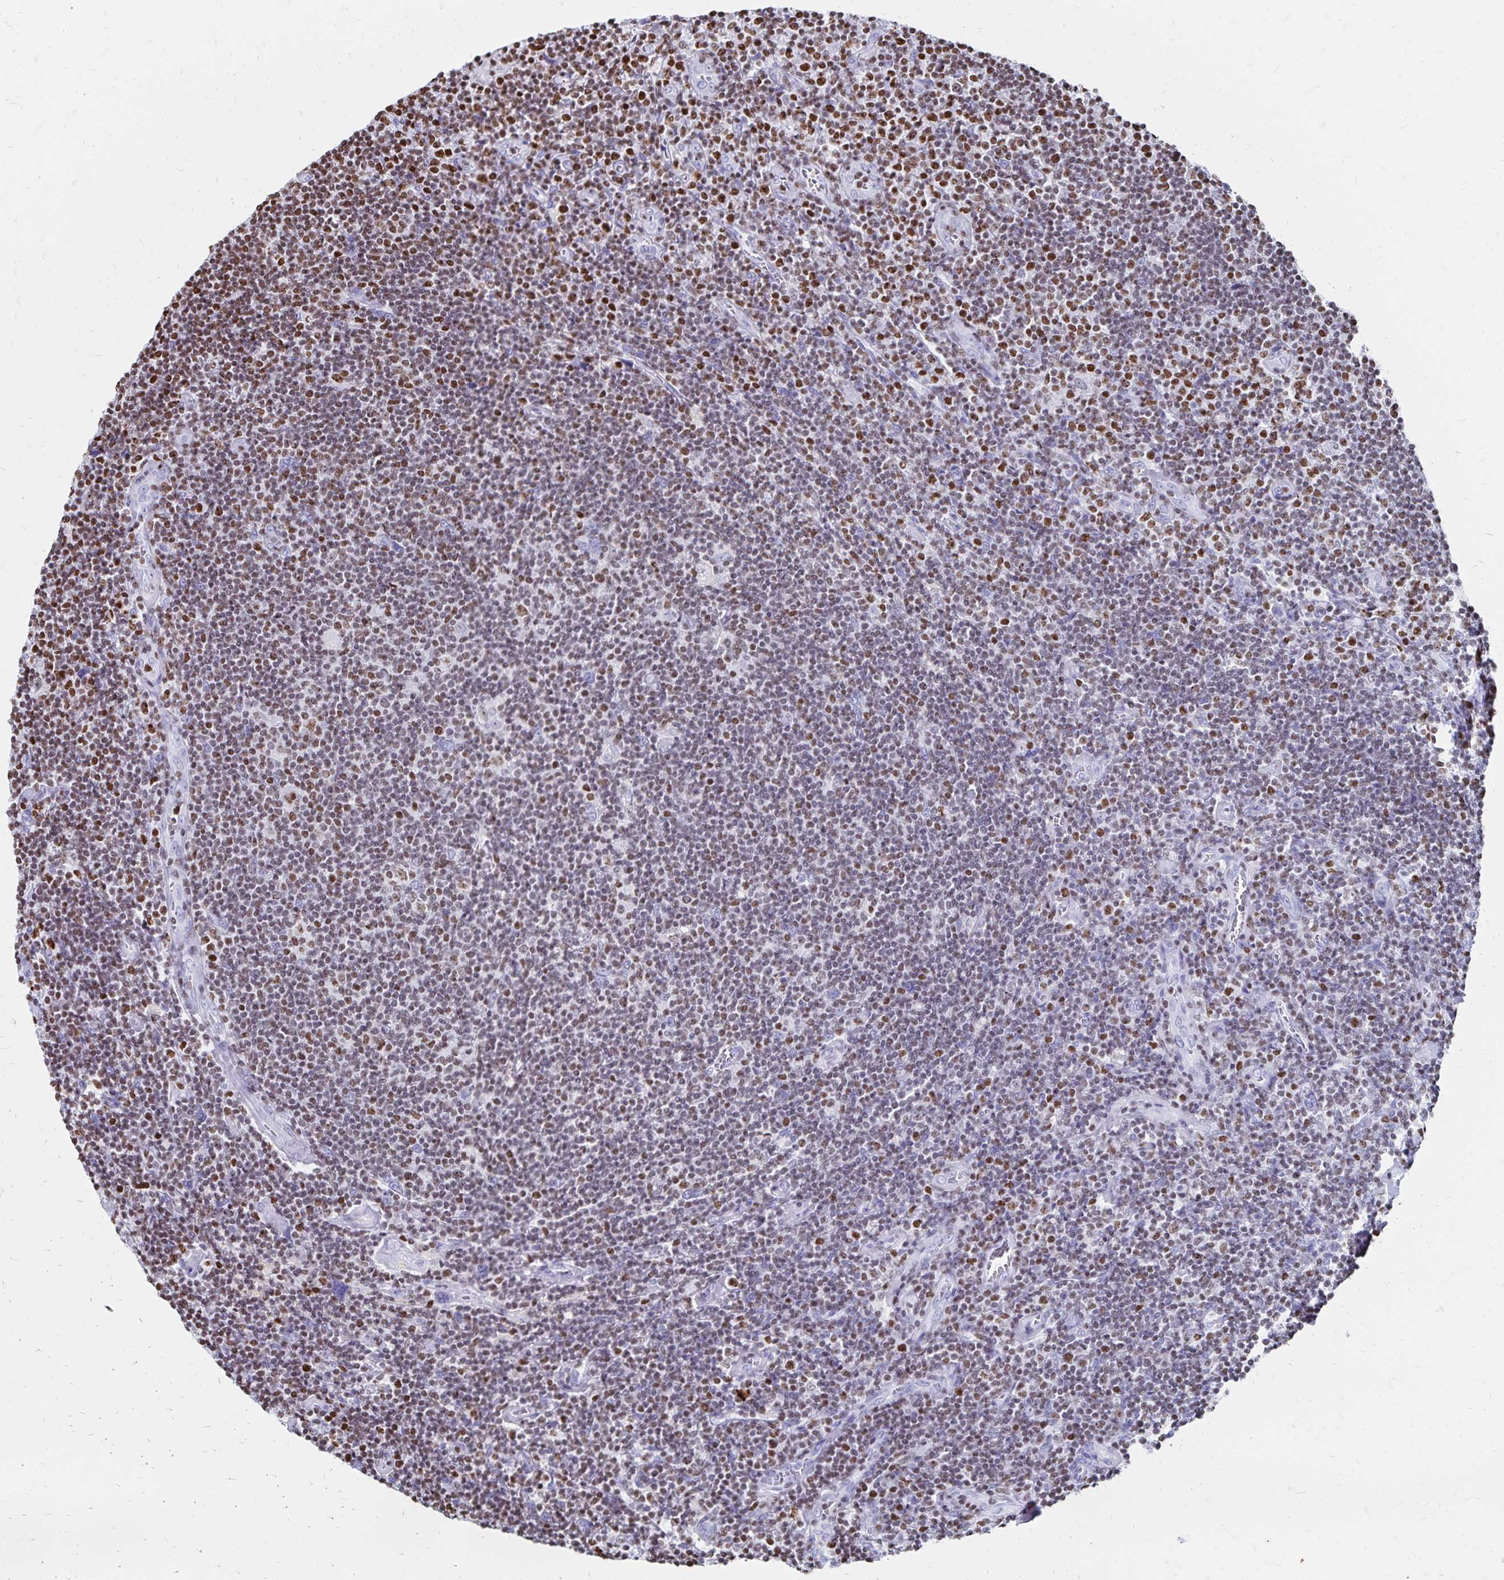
{"staining": {"intensity": "moderate", "quantity": "25%-75%", "location": "nuclear"}, "tissue": "lymphoma", "cell_type": "Tumor cells", "image_type": "cancer", "snomed": [{"axis": "morphology", "description": "Hodgkin's disease, NOS"}, {"axis": "topography", "description": "Lymph node"}], "caption": "This image demonstrates IHC staining of human Hodgkin's disease, with medium moderate nuclear staining in about 25%-75% of tumor cells.", "gene": "IKZF1", "patient": {"sex": "male", "age": 40}}